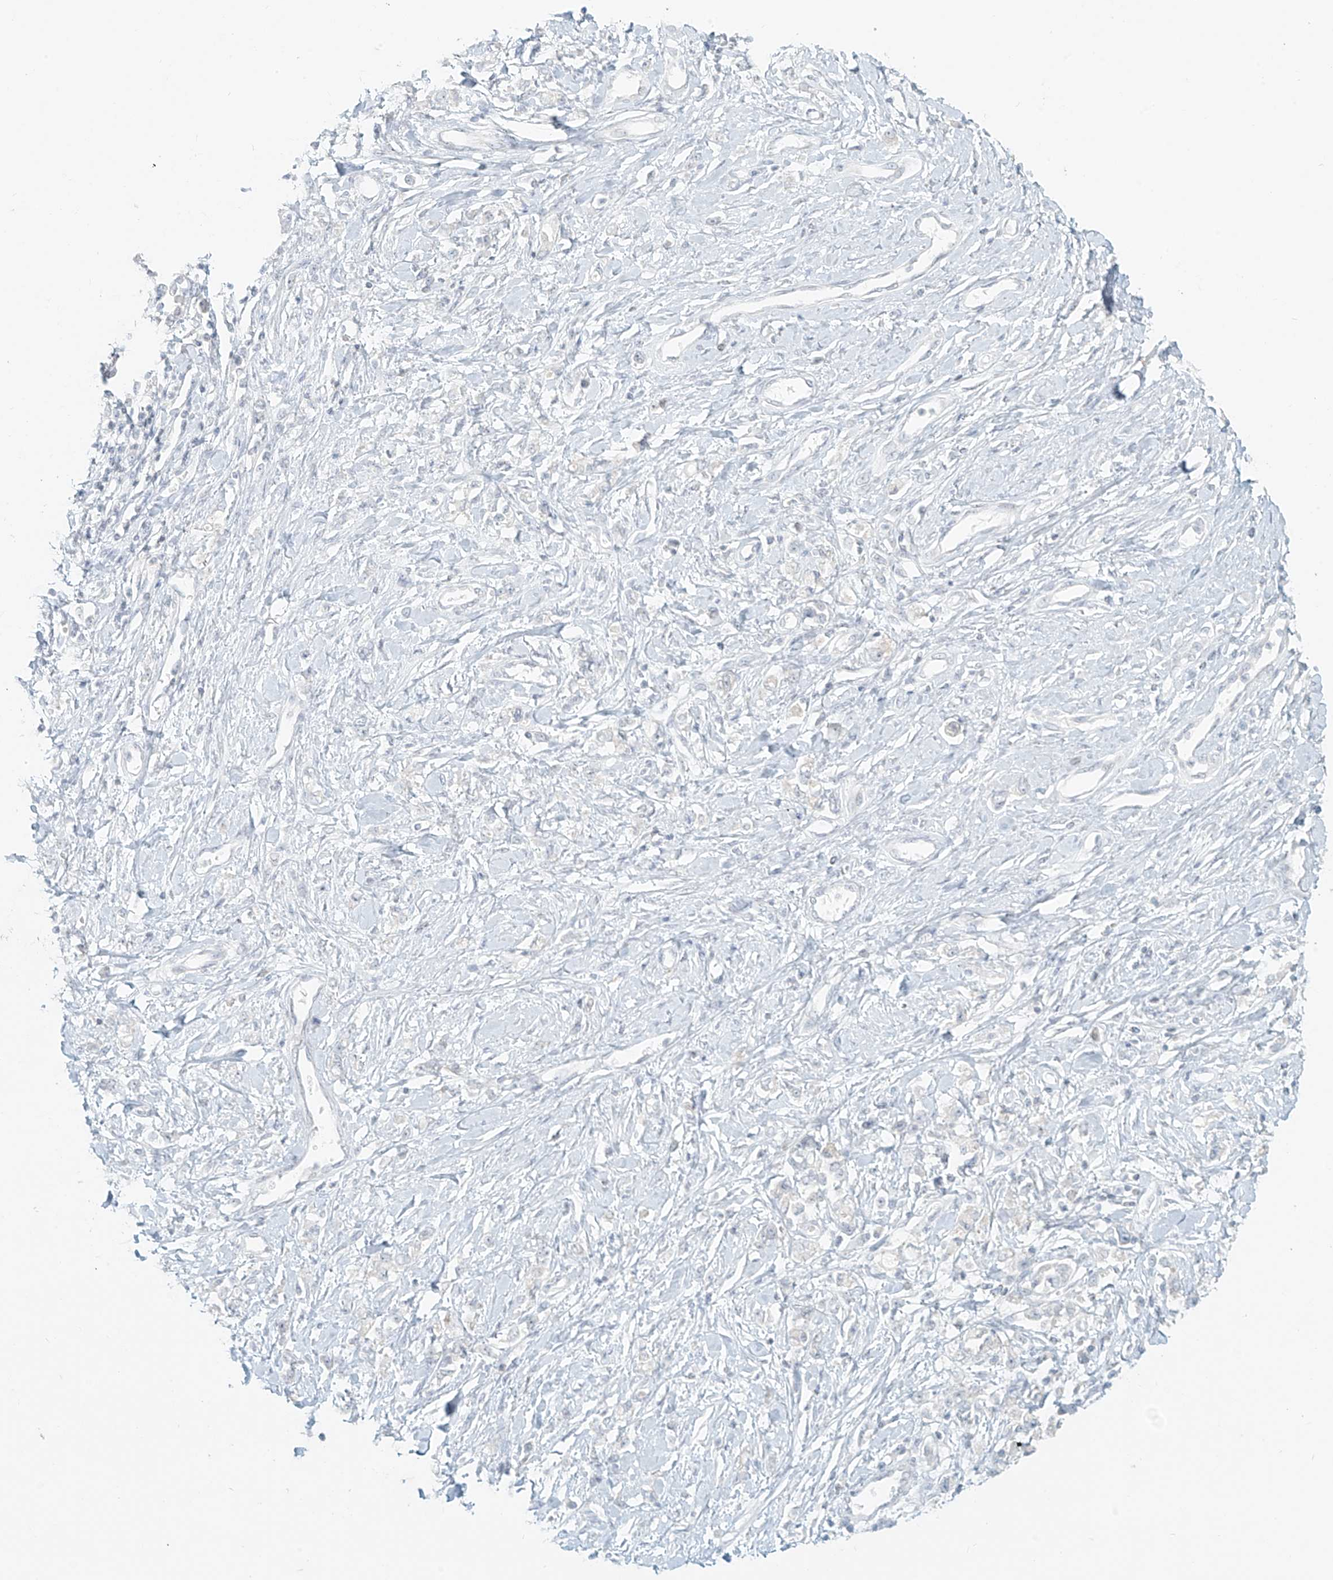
{"staining": {"intensity": "negative", "quantity": "none", "location": "none"}, "tissue": "stomach cancer", "cell_type": "Tumor cells", "image_type": "cancer", "snomed": [{"axis": "morphology", "description": "Adenocarcinoma, NOS"}, {"axis": "topography", "description": "Stomach"}], "caption": "Tumor cells are negative for protein expression in human adenocarcinoma (stomach). (DAB (3,3'-diaminobenzidine) immunohistochemistry (IHC), high magnification).", "gene": "OSBPL7", "patient": {"sex": "female", "age": 76}}